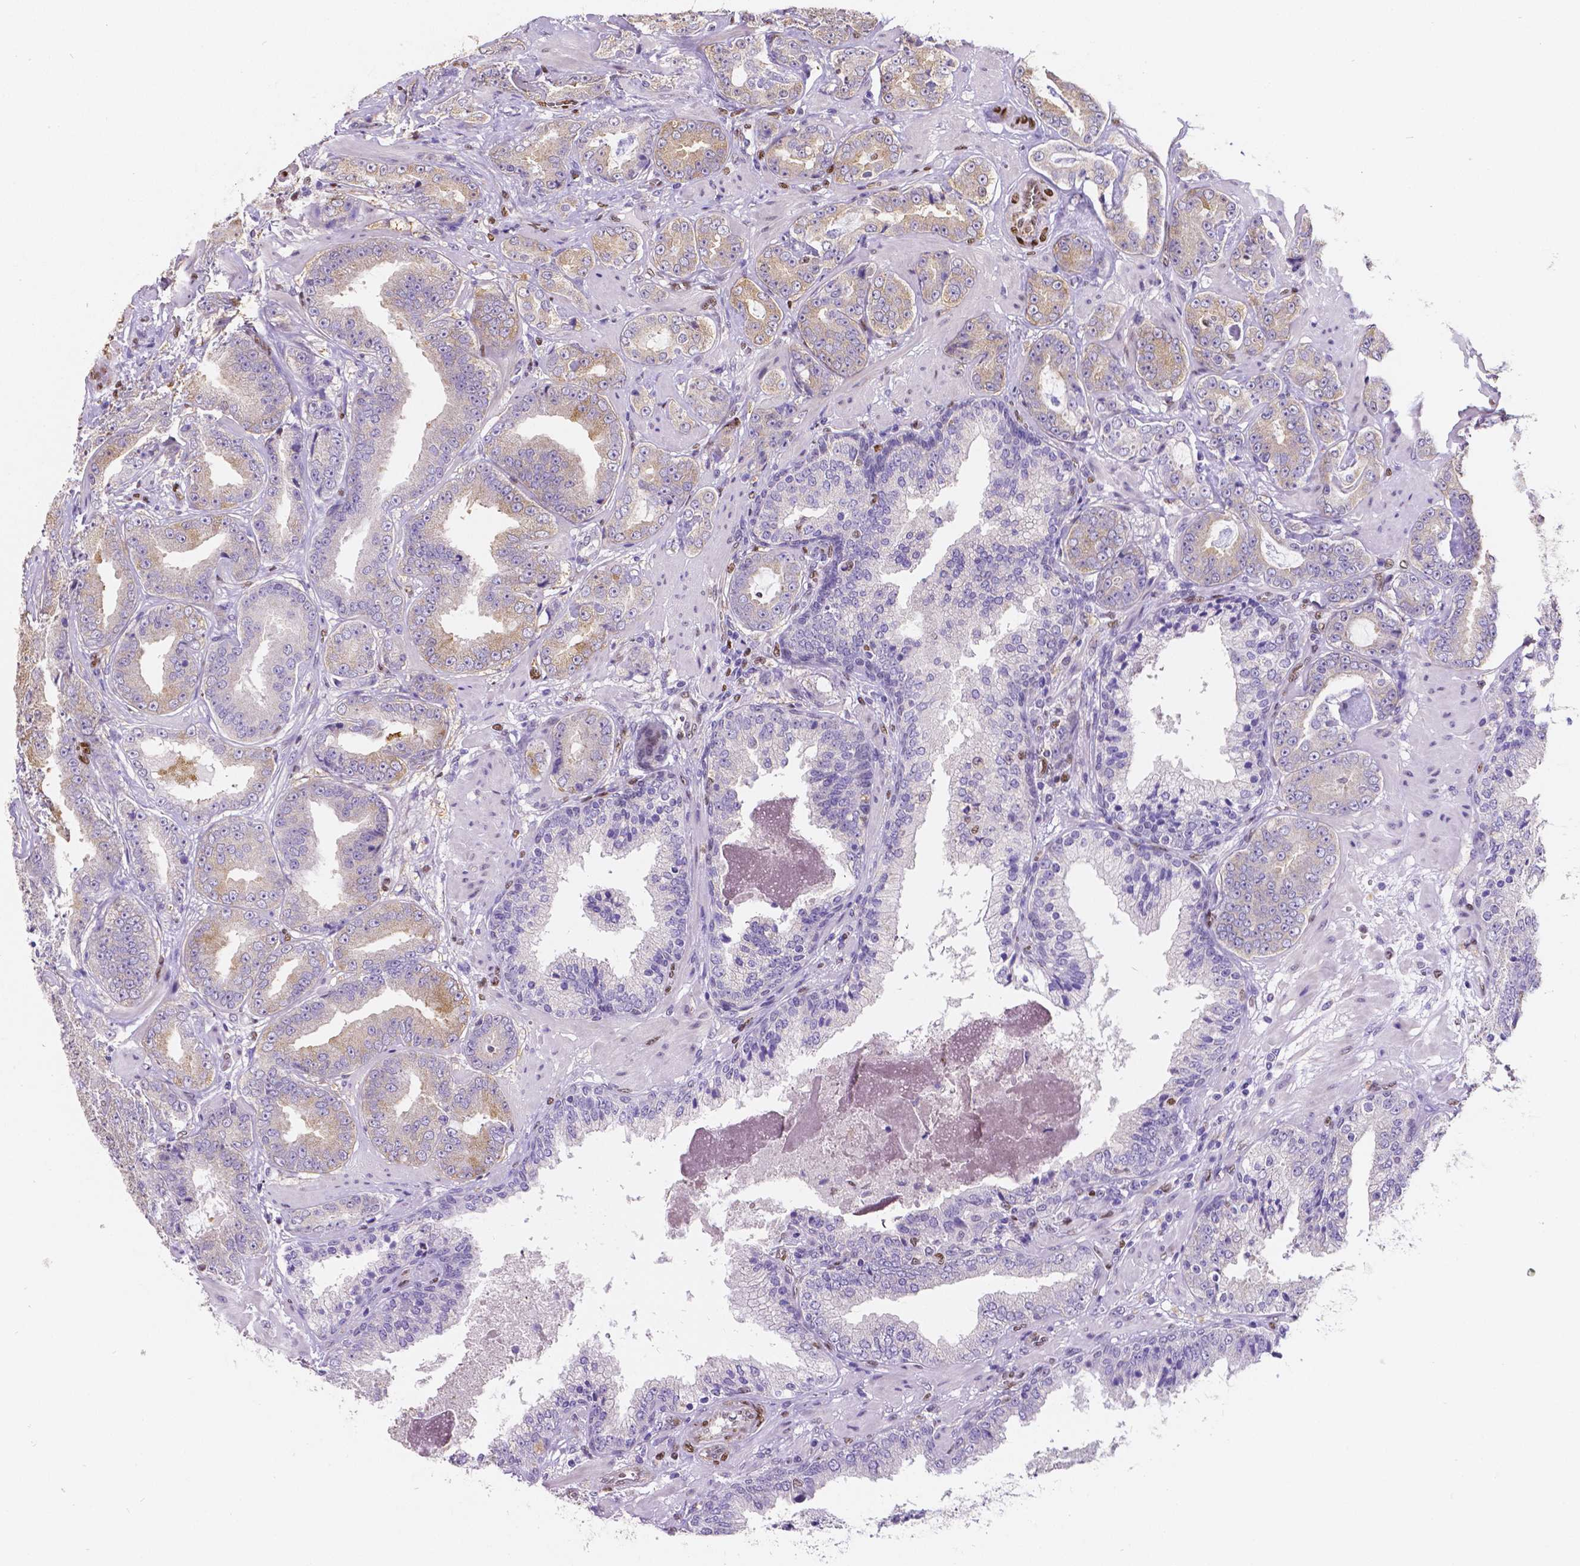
{"staining": {"intensity": "moderate", "quantity": "<25%", "location": "cytoplasmic/membranous"}, "tissue": "prostate cancer", "cell_type": "Tumor cells", "image_type": "cancer", "snomed": [{"axis": "morphology", "description": "Adenocarcinoma, Low grade"}, {"axis": "topography", "description": "Prostate"}], "caption": "Immunohistochemistry (IHC) (DAB) staining of adenocarcinoma (low-grade) (prostate) reveals moderate cytoplasmic/membranous protein staining in about <25% of tumor cells. (DAB IHC, brown staining for protein, blue staining for nuclei).", "gene": "MEF2C", "patient": {"sex": "male", "age": 60}}